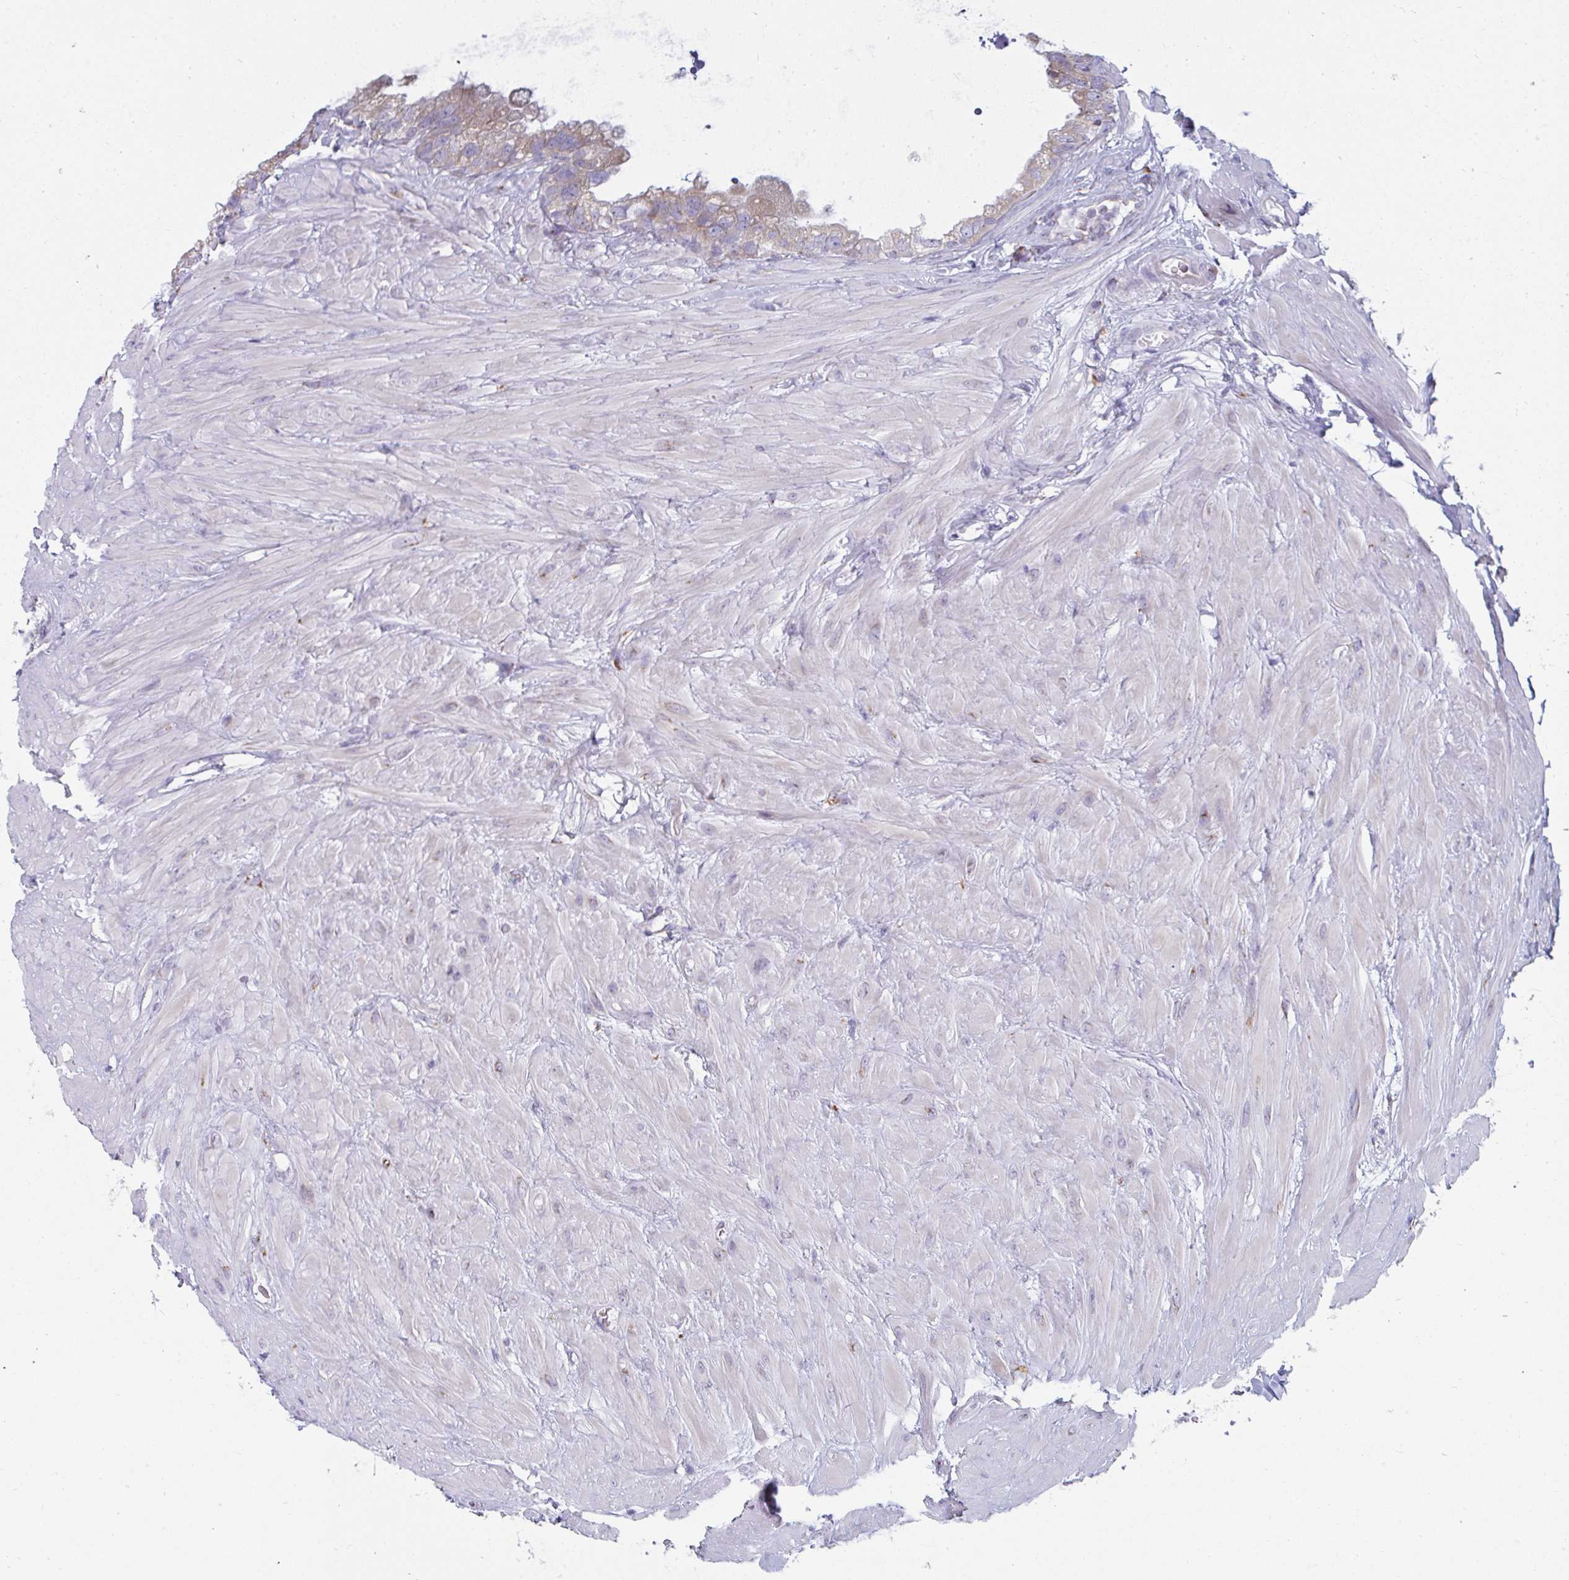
{"staining": {"intensity": "weak", "quantity": "<25%", "location": "cytoplasmic/membranous"}, "tissue": "seminal vesicle", "cell_type": "Glandular cells", "image_type": "normal", "snomed": [{"axis": "morphology", "description": "Normal tissue, NOS"}, {"axis": "topography", "description": "Seminal veicle"}, {"axis": "topography", "description": "Peripheral nerve tissue"}], "caption": "IHC of normal human seminal vesicle shows no positivity in glandular cells.", "gene": "SHROOM1", "patient": {"sex": "male", "age": 76}}